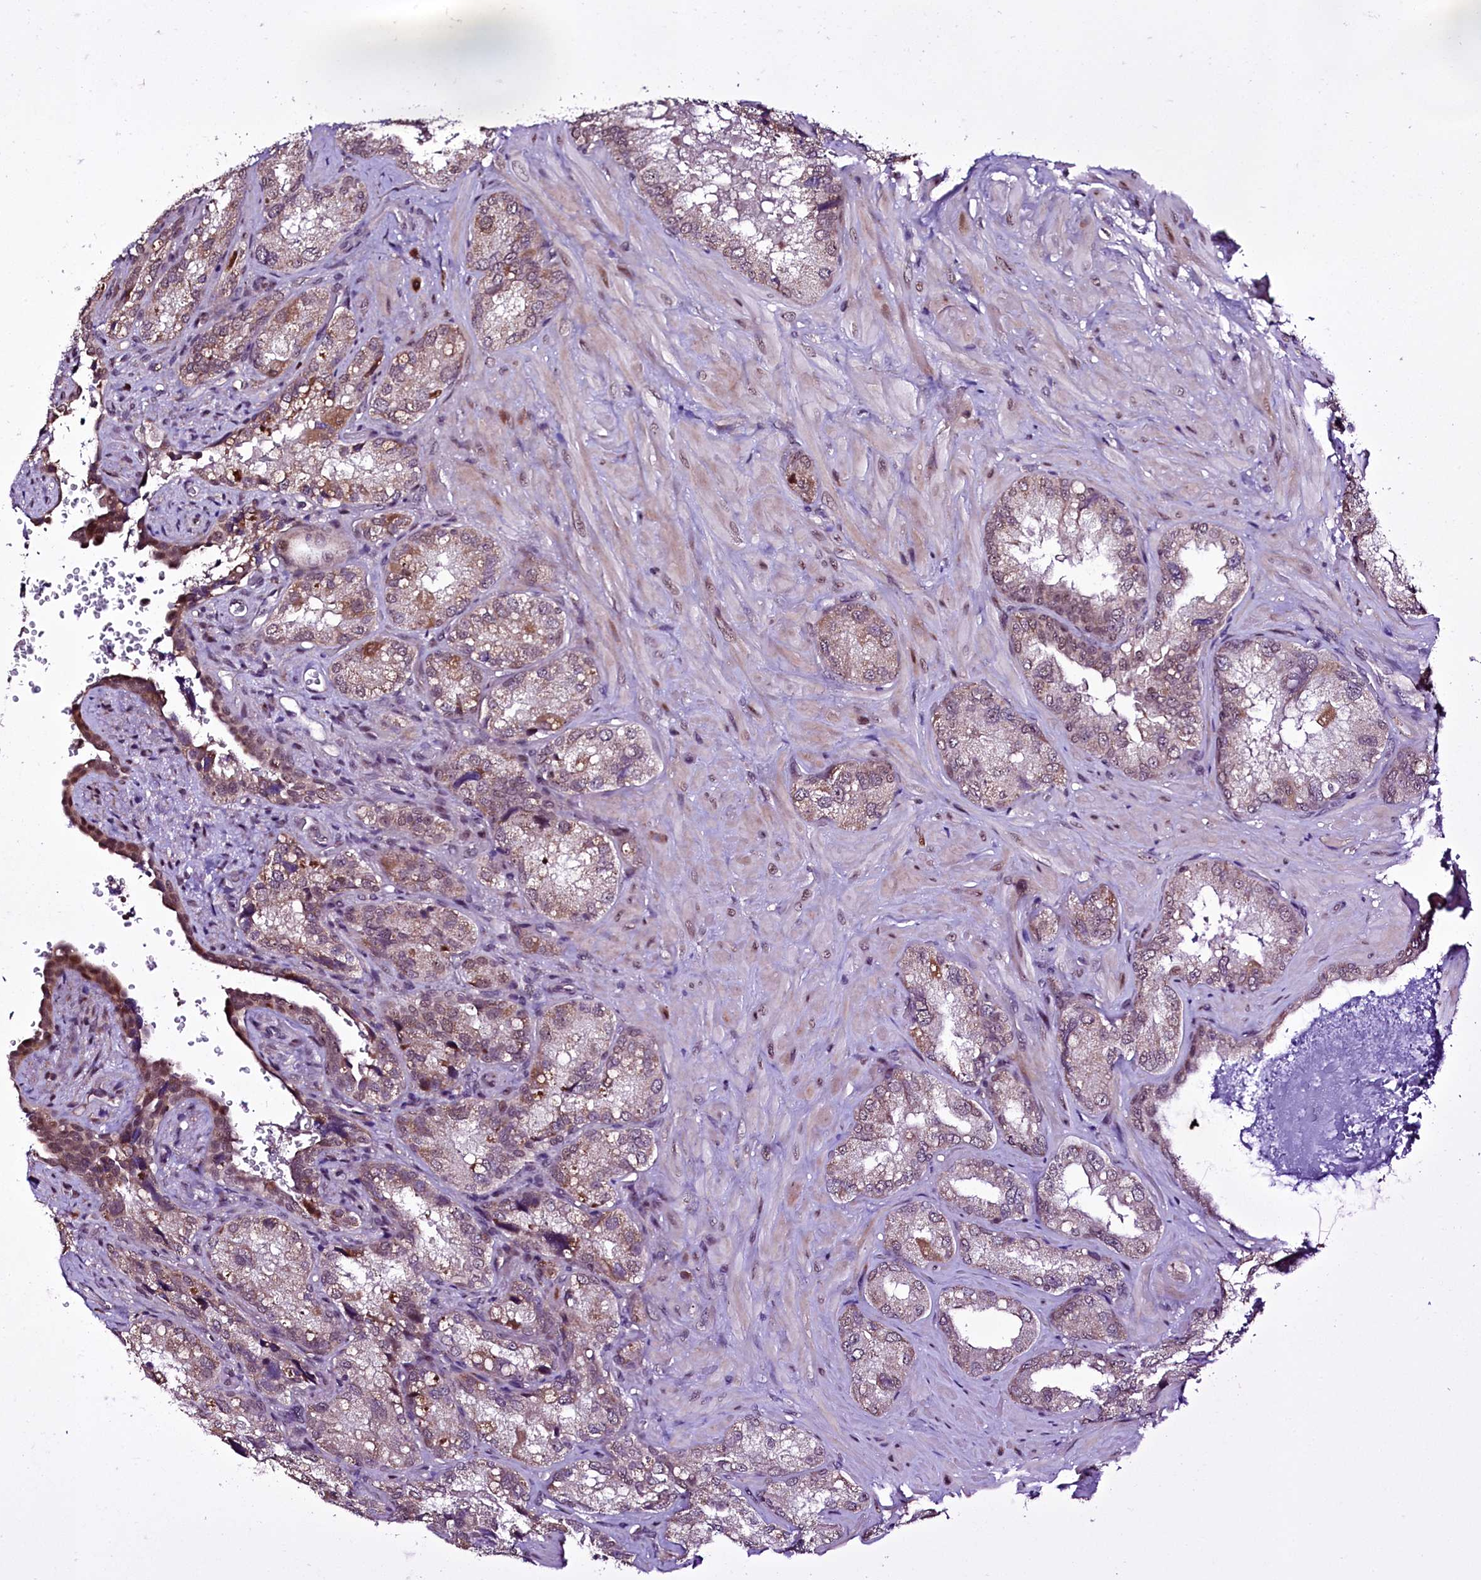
{"staining": {"intensity": "moderate", "quantity": "<25%", "location": "cytoplasmic/membranous,nuclear"}, "tissue": "seminal vesicle", "cell_type": "Glandular cells", "image_type": "normal", "snomed": [{"axis": "morphology", "description": "Normal tissue, NOS"}, {"axis": "topography", "description": "Seminal veicle"}, {"axis": "topography", "description": "Peripheral nerve tissue"}], "caption": "Protein staining shows moderate cytoplasmic/membranous,nuclear positivity in about <25% of glandular cells in normal seminal vesicle.", "gene": "RPUSD2", "patient": {"sex": "male", "age": 67}}